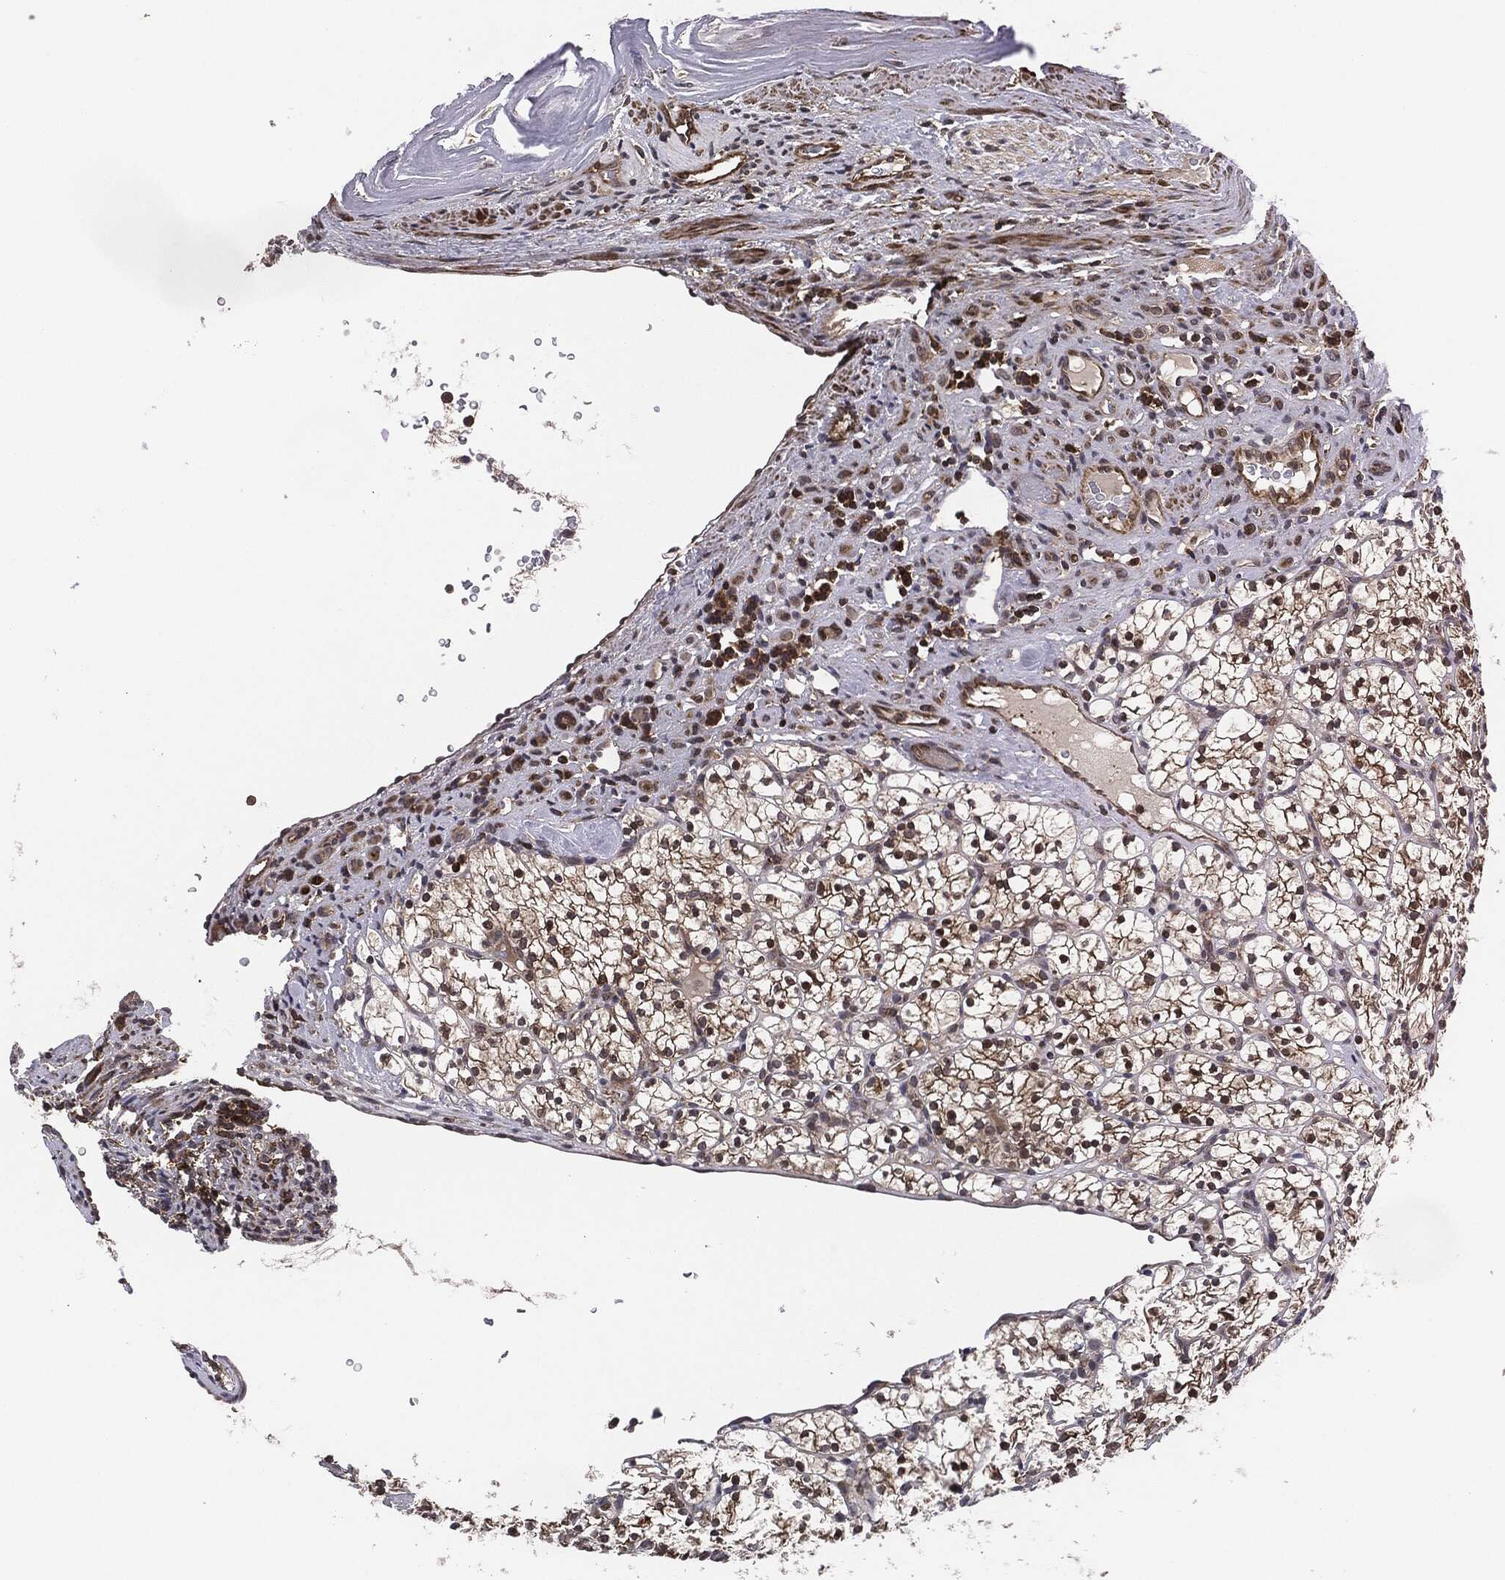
{"staining": {"intensity": "moderate", "quantity": "25%-75%", "location": "cytoplasmic/membranous"}, "tissue": "renal cancer", "cell_type": "Tumor cells", "image_type": "cancer", "snomed": [{"axis": "morphology", "description": "Adenocarcinoma, NOS"}, {"axis": "topography", "description": "Kidney"}], "caption": "Human renal adenocarcinoma stained with a brown dye reveals moderate cytoplasmic/membranous positive staining in about 25%-75% of tumor cells.", "gene": "UBR1", "patient": {"sex": "female", "age": 89}}